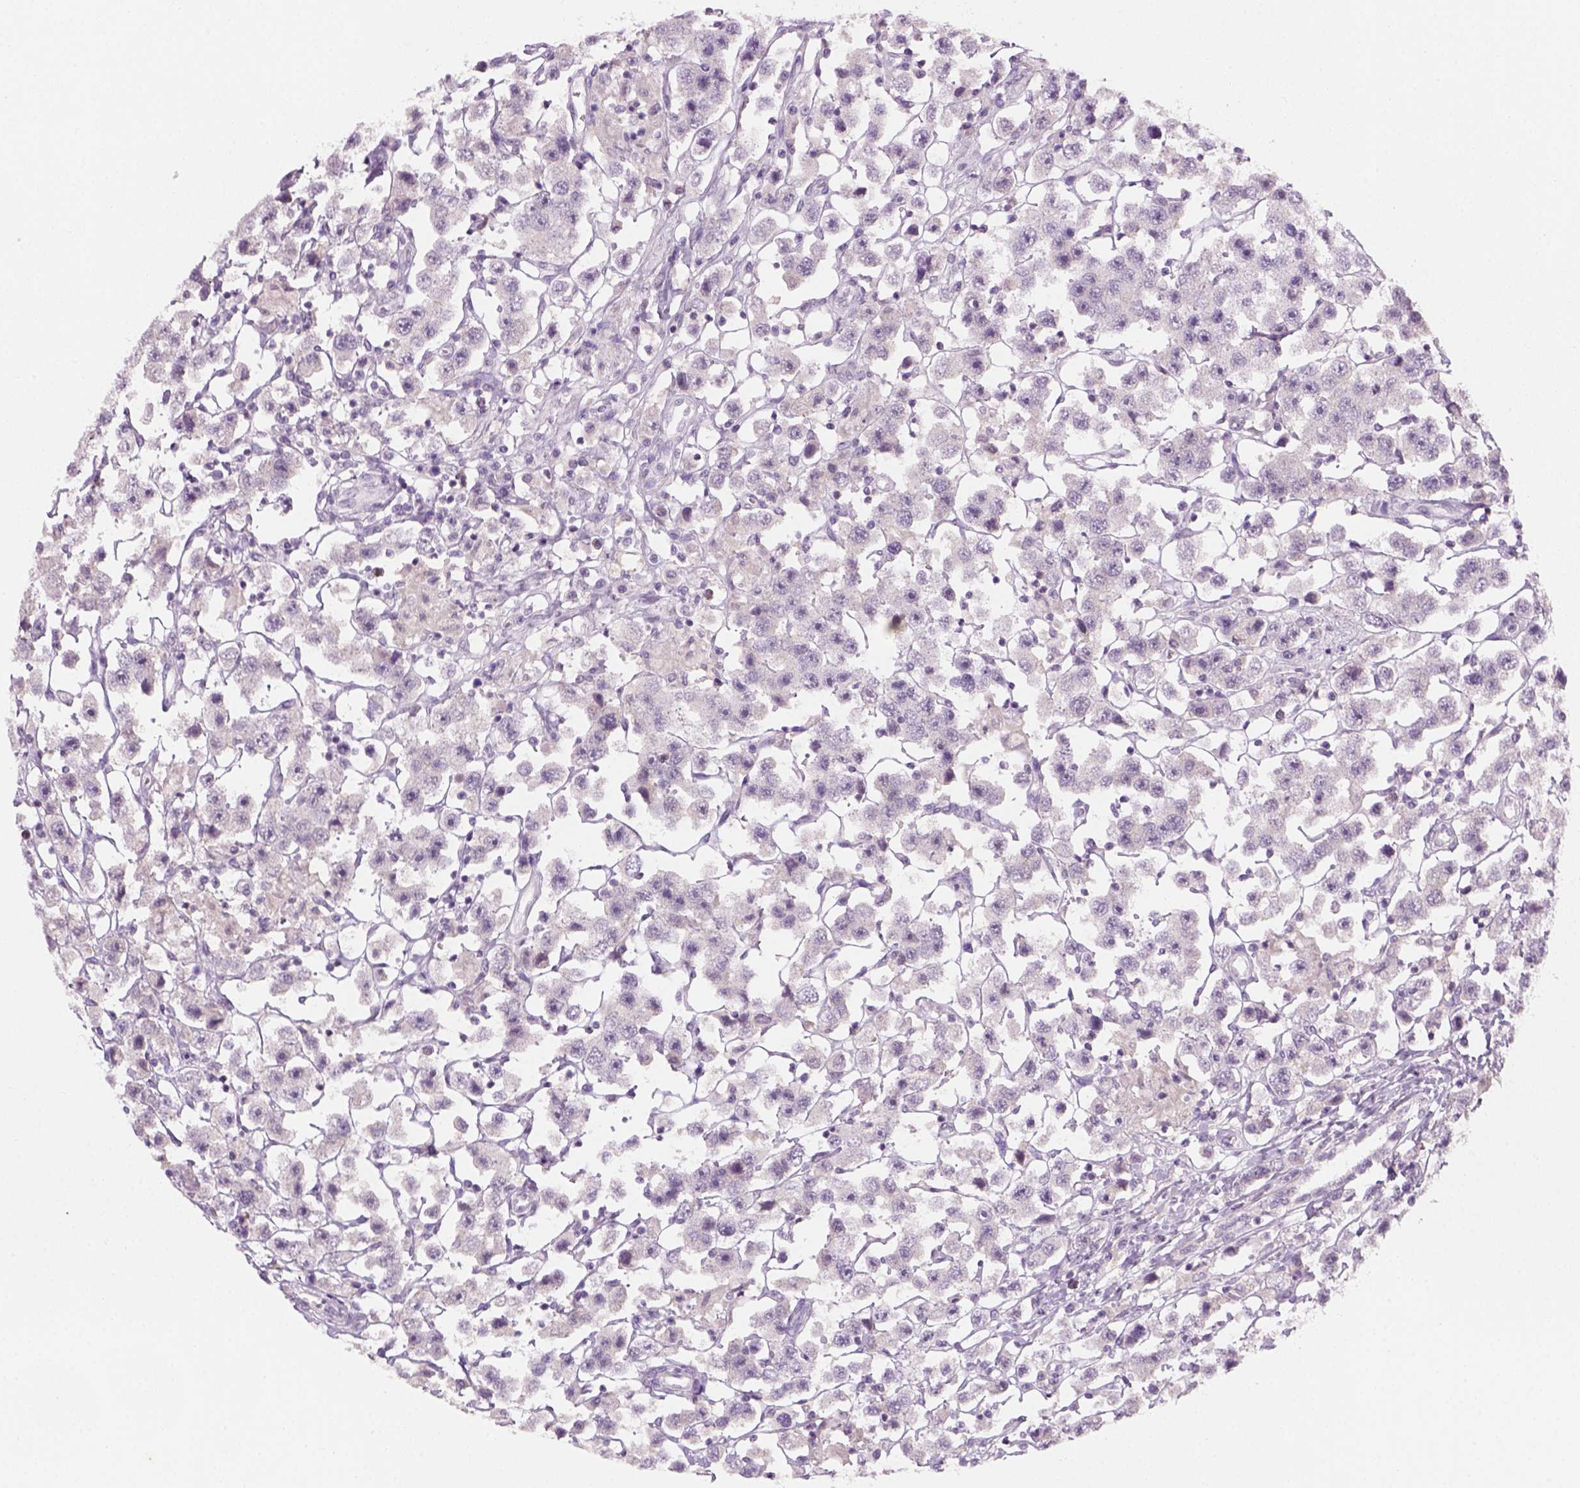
{"staining": {"intensity": "negative", "quantity": "none", "location": "none"}, "tissue": "testis cancer", "cell_type": "Tumor cells", "image_type": "cancer", "snomed": [{"axis": "morphology", "description": "Seminoma, NOS"}, {"axis": "topography", "description": "Testis"}], "caption": "An immunohistochemistry (IHC) image of seminoma (testis) is shown. There is no staining in tumor cells of seminoma (testis).", "gene": "GFI1B", "patient": {"sex": "male", "age": 45}}